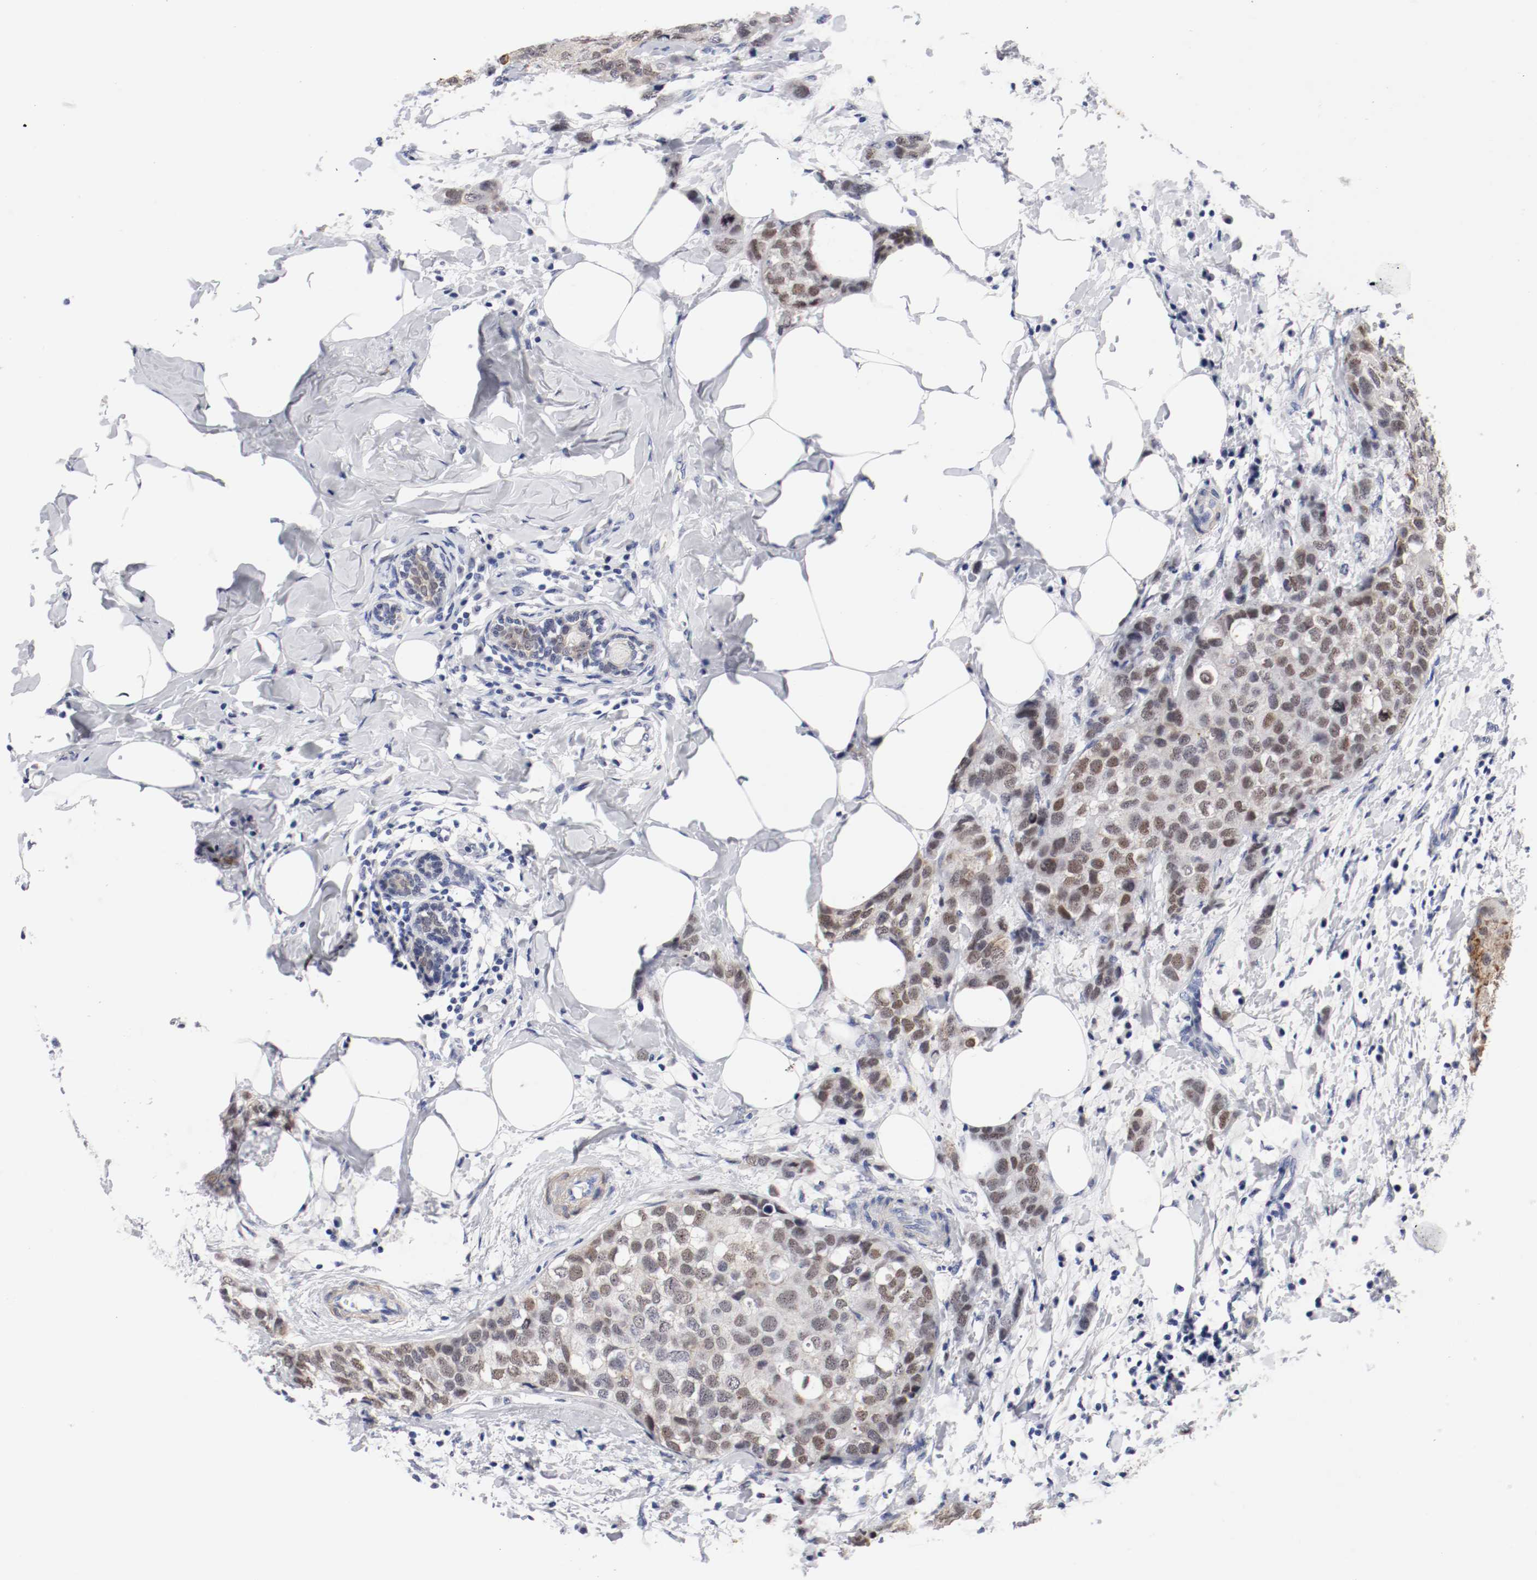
{"staining": {"intensity": "moderate", "quantity": ">75%", "location": "nuclear"}, "tissue": "breast cancer", "cell_type": "Tumor cells", "image_type": "cancer", "snomed": [{"axis": "morphology", "description": "Normal tissue, NOS"}, {"axis": "morphology", "description": "Duct carcinoma"}, {"axis": "topography", "description": "Breast"}], "caption": "The immunohistochemical stain shows moderate nuclear staining in tumor cells of breast cancer tissue.", "gene": "GRHL2", "patient": {"sex": "female", "age": 50}}